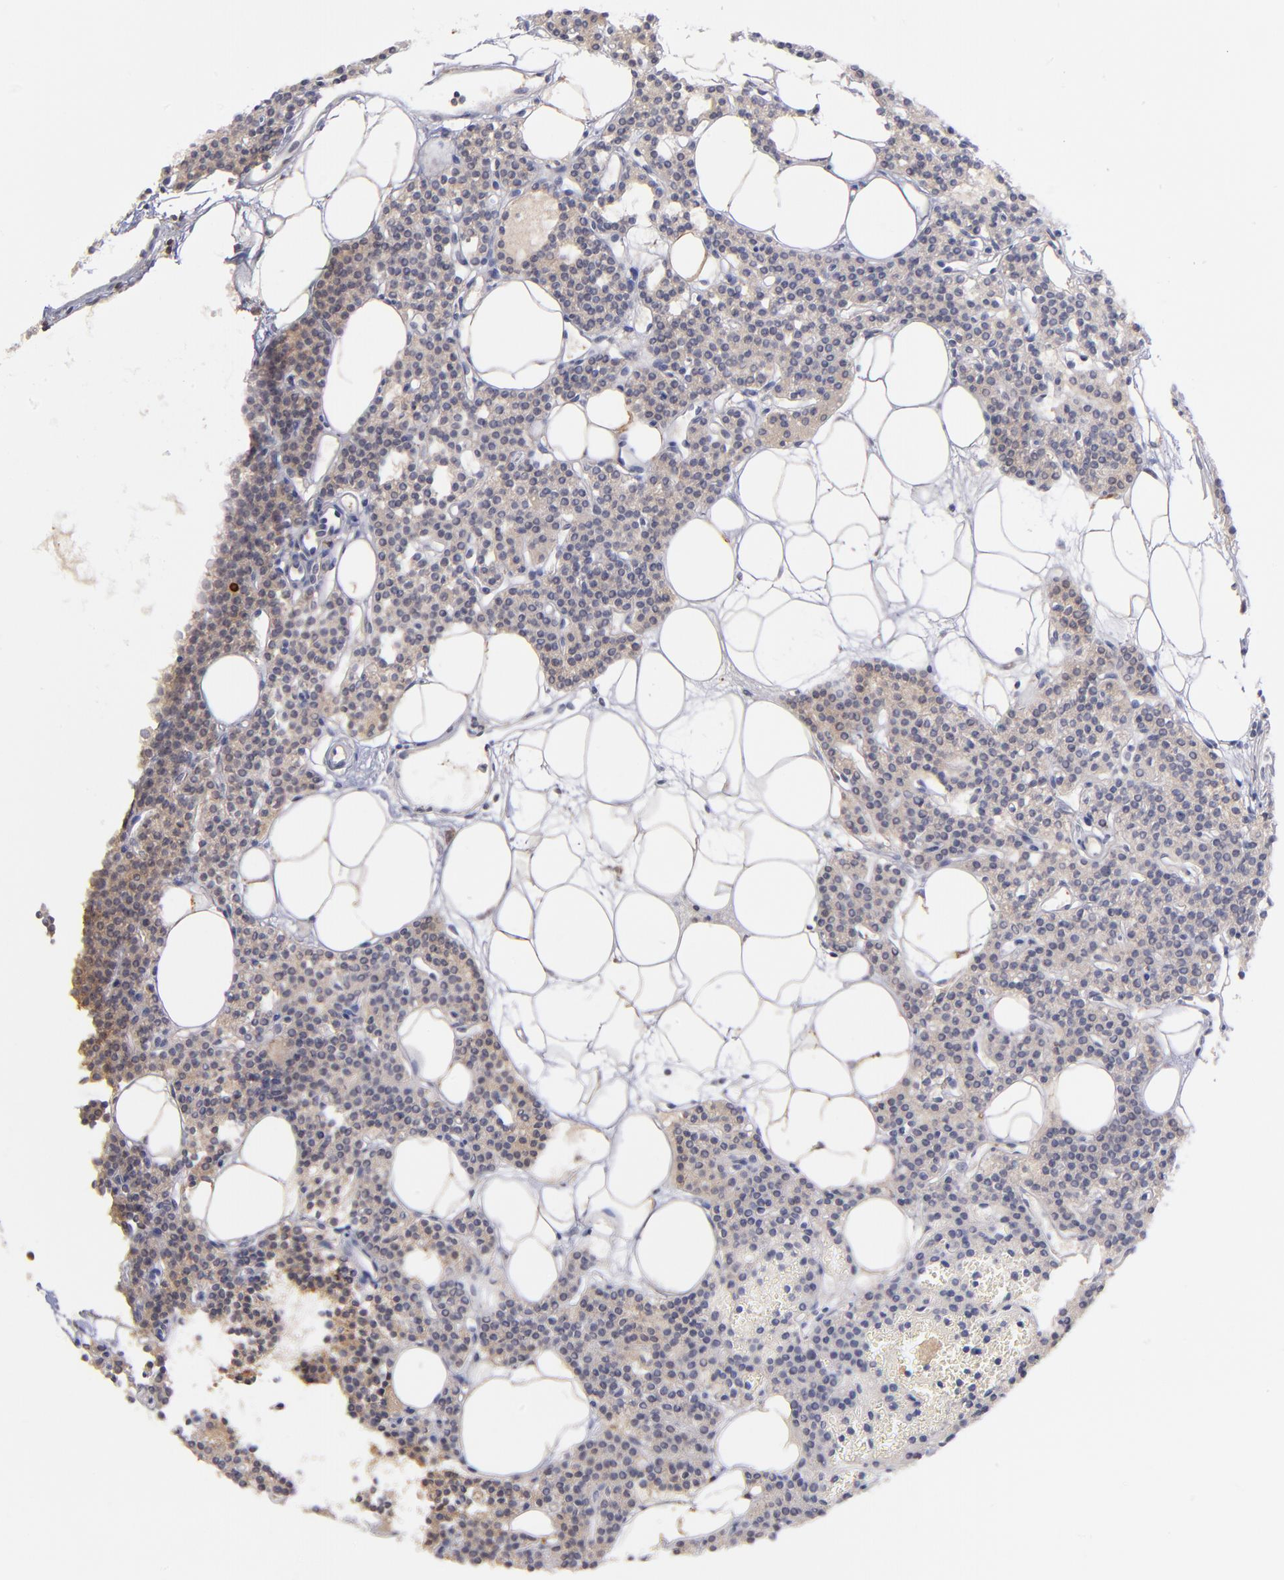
{"staining": {"intensity": "weak", "quantity": "<25%", "location": "cytoplasmic/membranous"}, "tissue": "parathyroid gland", "cell_type": "Glandular cells", "image_type": "normal", "snomed": [{"axis": "morphology", "description": "Normal tissue, NOS"}, {"axis": "topography", "description": "Parathyroid gland"}], "caption": "Protein analysis of unremarkable parathyroid gland shows no significant expression in glandular cells.", "gene": "KREMEN2", "patient": {"sex": "male", "age": 24}}